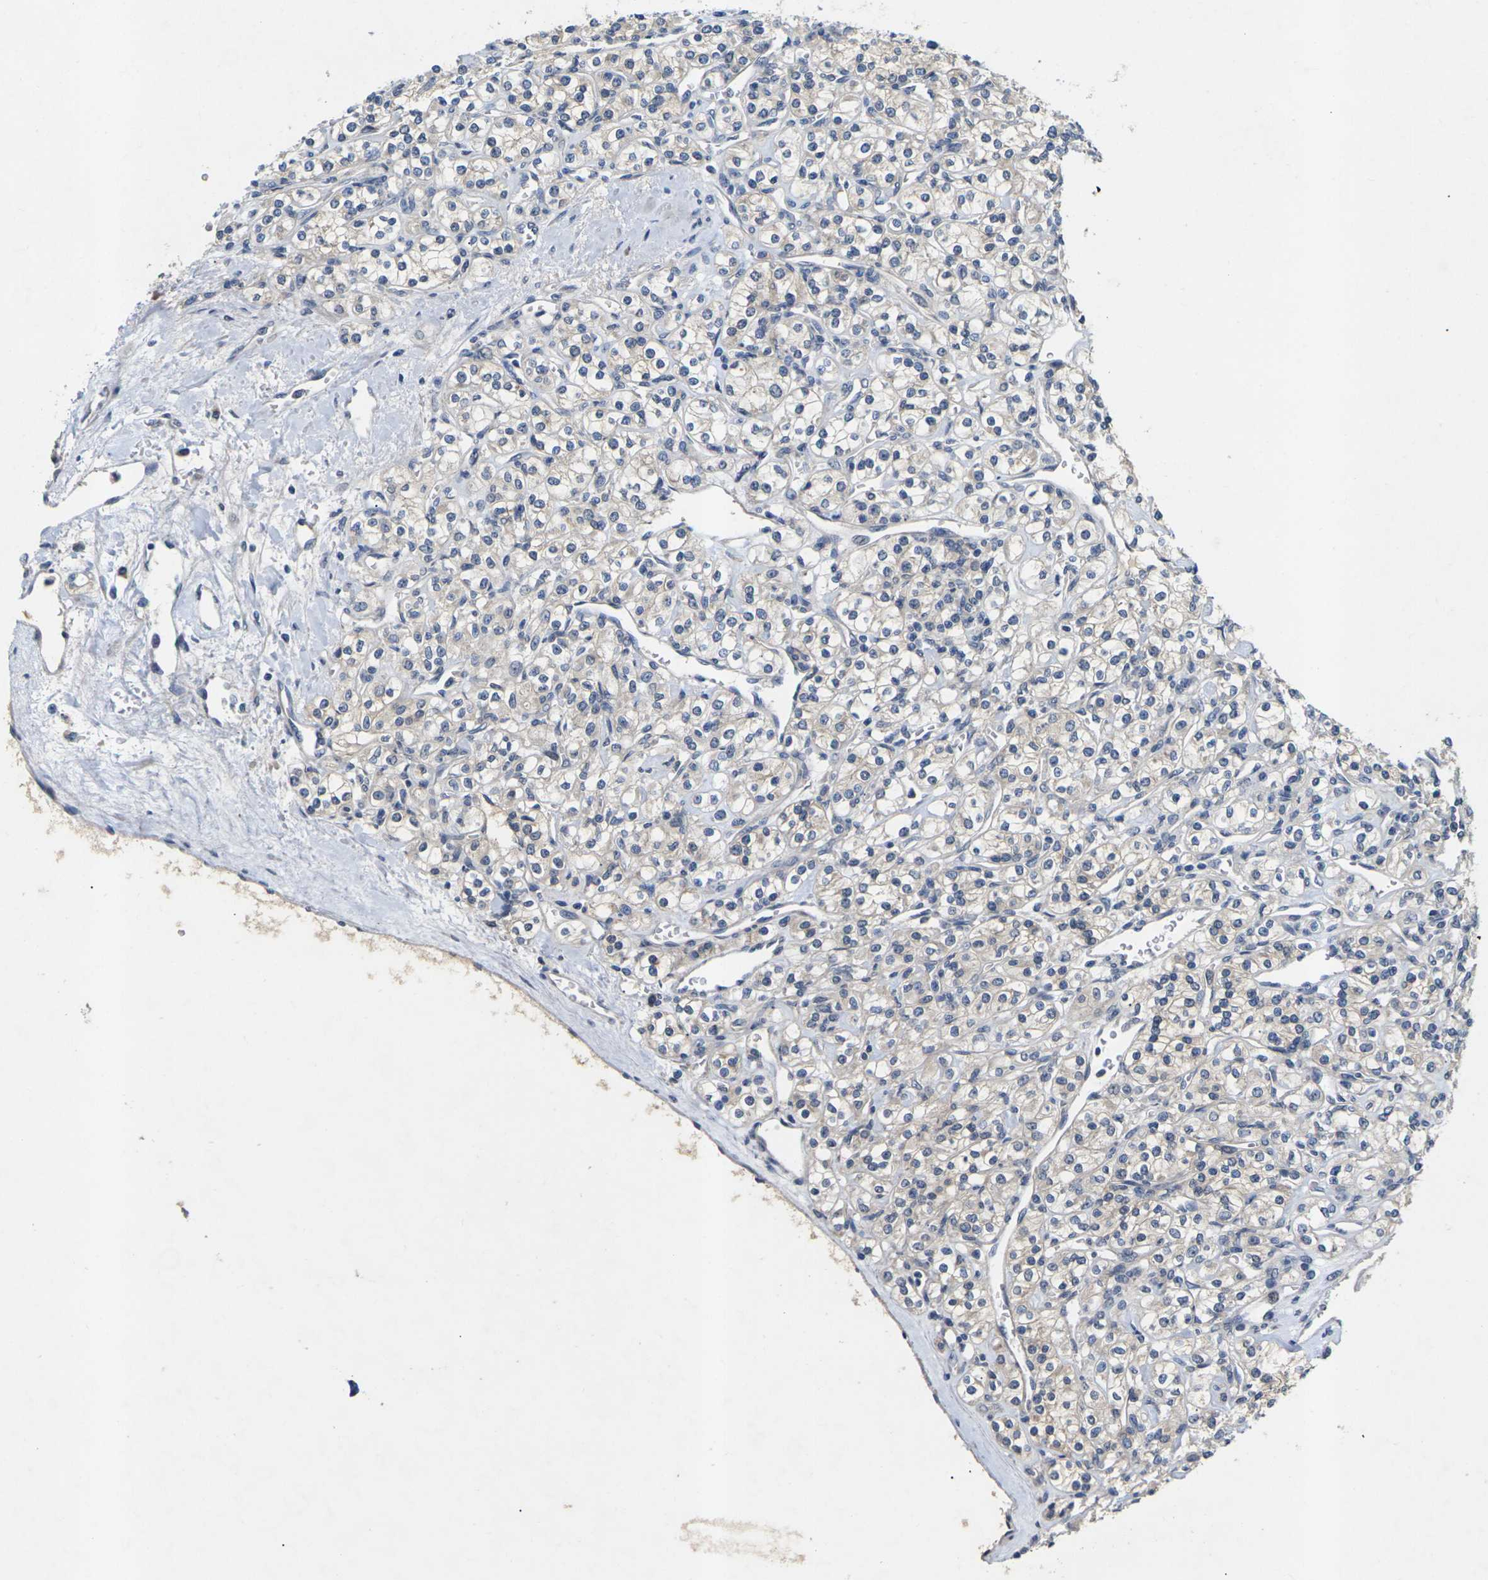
{"staining": {"intensity": "weak", "quantity": "<25%", "location": "cytoplasmic/membranous"}, "tissue": "renal cancer", "cell_type": "Tumor cells", "image_type": "cancer", "snomed": [{"axis": "morphology", "description": "Adenocarcinoma, NOS"}, {"axis": "topography", "description": "Kidney"}], "caption": "The photomicrograph demonstrates no significant staining in tumor cells of renal cancer (adenocarcinoma). Nuclei are stained in blue.", "gene": "SLC2A2", "patient": {"sex": "male", "age": 77}}